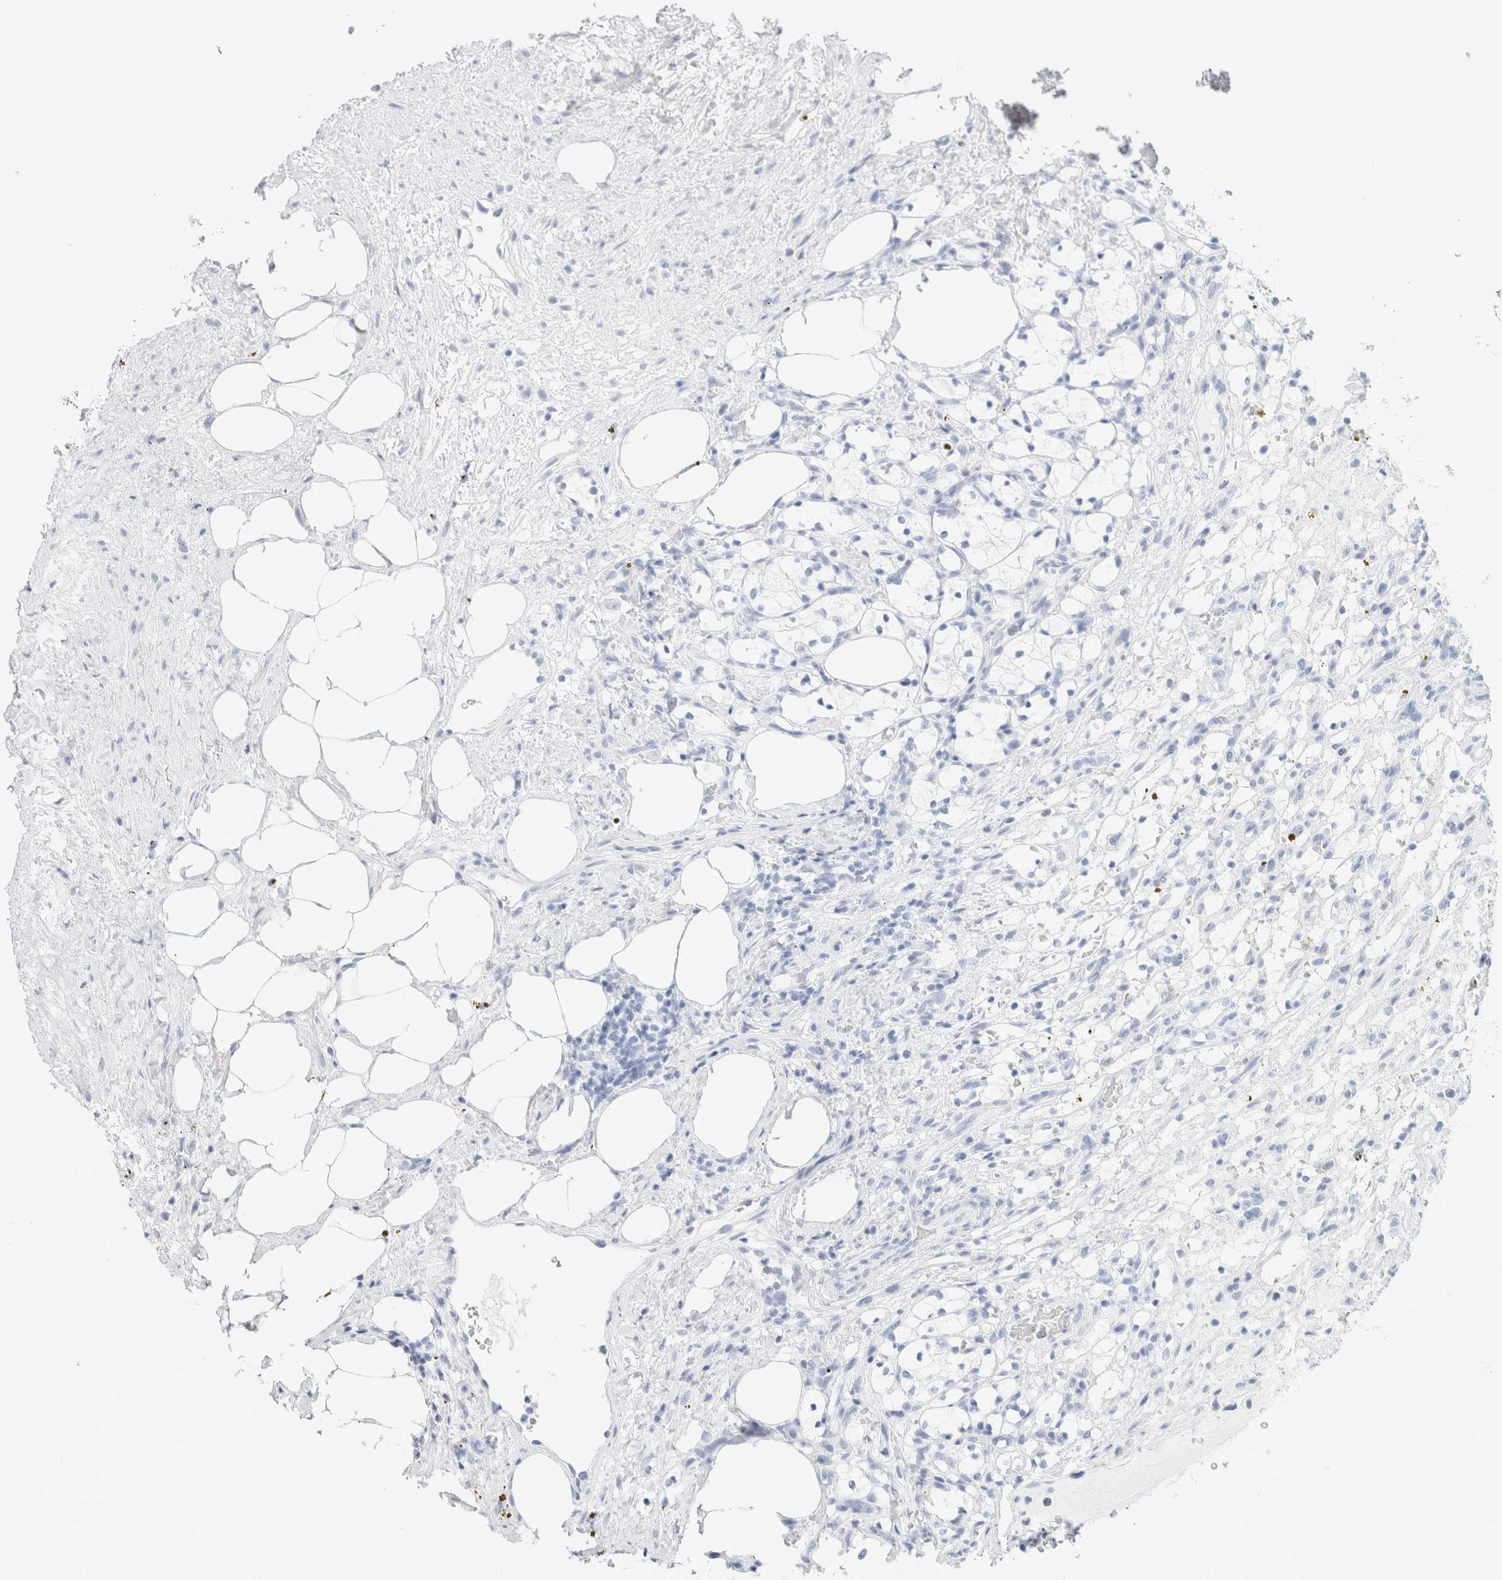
{"staining": {"intensity": "negative", "quantity": "none", "location": "none"}, "tissue": "renal cancer", "cell_type": "Tumor cells", "image_type": "cancer", "snomed": [{"axis": "morphology", "description": "Adenocarcinoma, NOS"}, {"axis": "topography", "description": "Kidney"}], "caption": "Immunohistochemical staining of adenocarcinoma (renal) demonstrates no significant positivity in tumor cells.", "gene": "RTN4", "patient": {"sex": "female", "age": 69}}